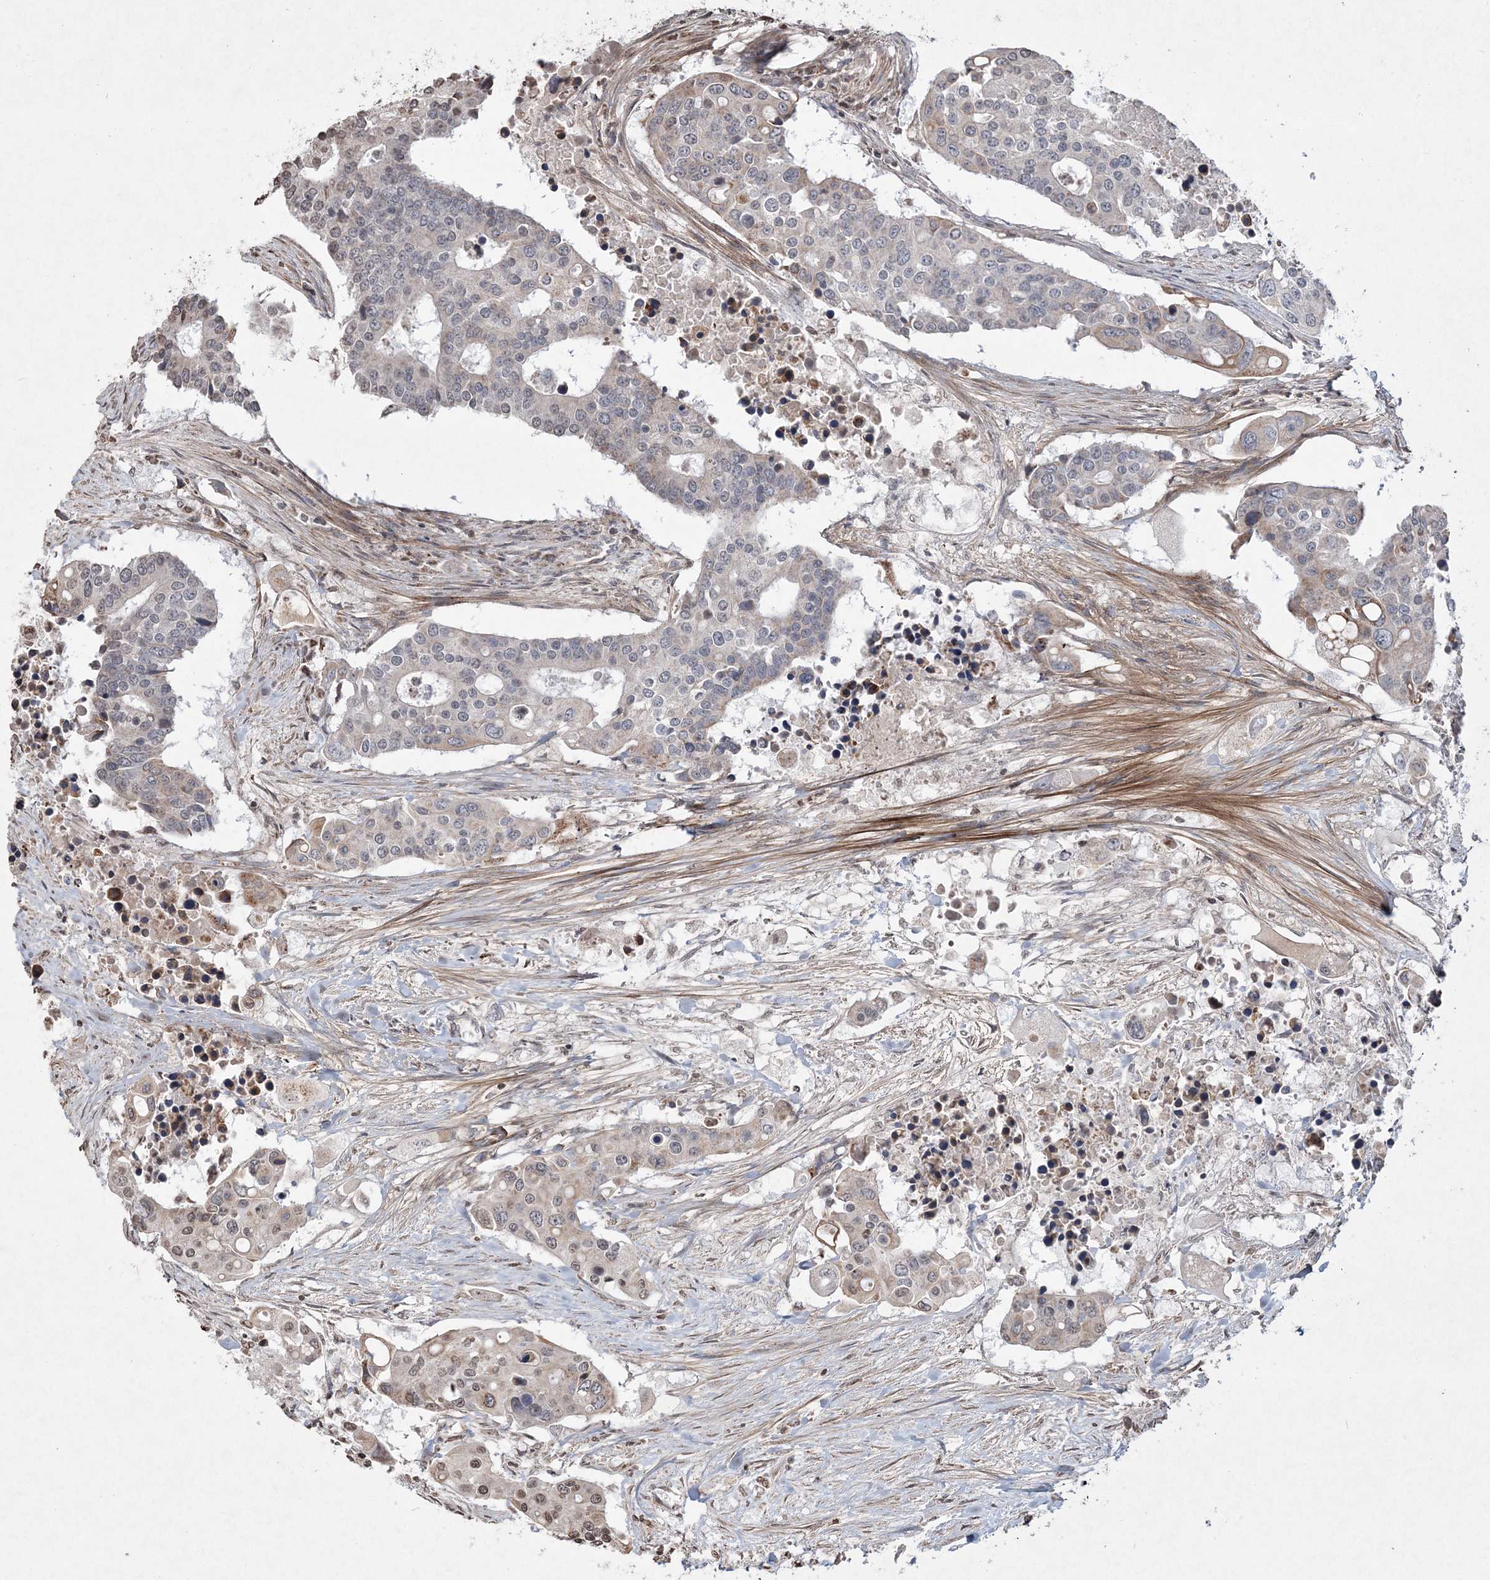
{"staining": {"intensity": "weak", "quantity": "<25%", "location": "cytoplasmic/membranous"}, "tissue": "colorectal cancer", "cell_type": "Tumor cells", "image_type": "cancer", "snomed": [{"axis": "morphology", "description": "Adenocarcinoma, NOS"}, {"axis": "topography", "description": "Colon"}], "caption": "Tumor cells are negative for brown protein staining in colorectal cancer (adenocarcinoma).", "gene": "TTC7A", "patient": {"sex": "male", "age": 77}}